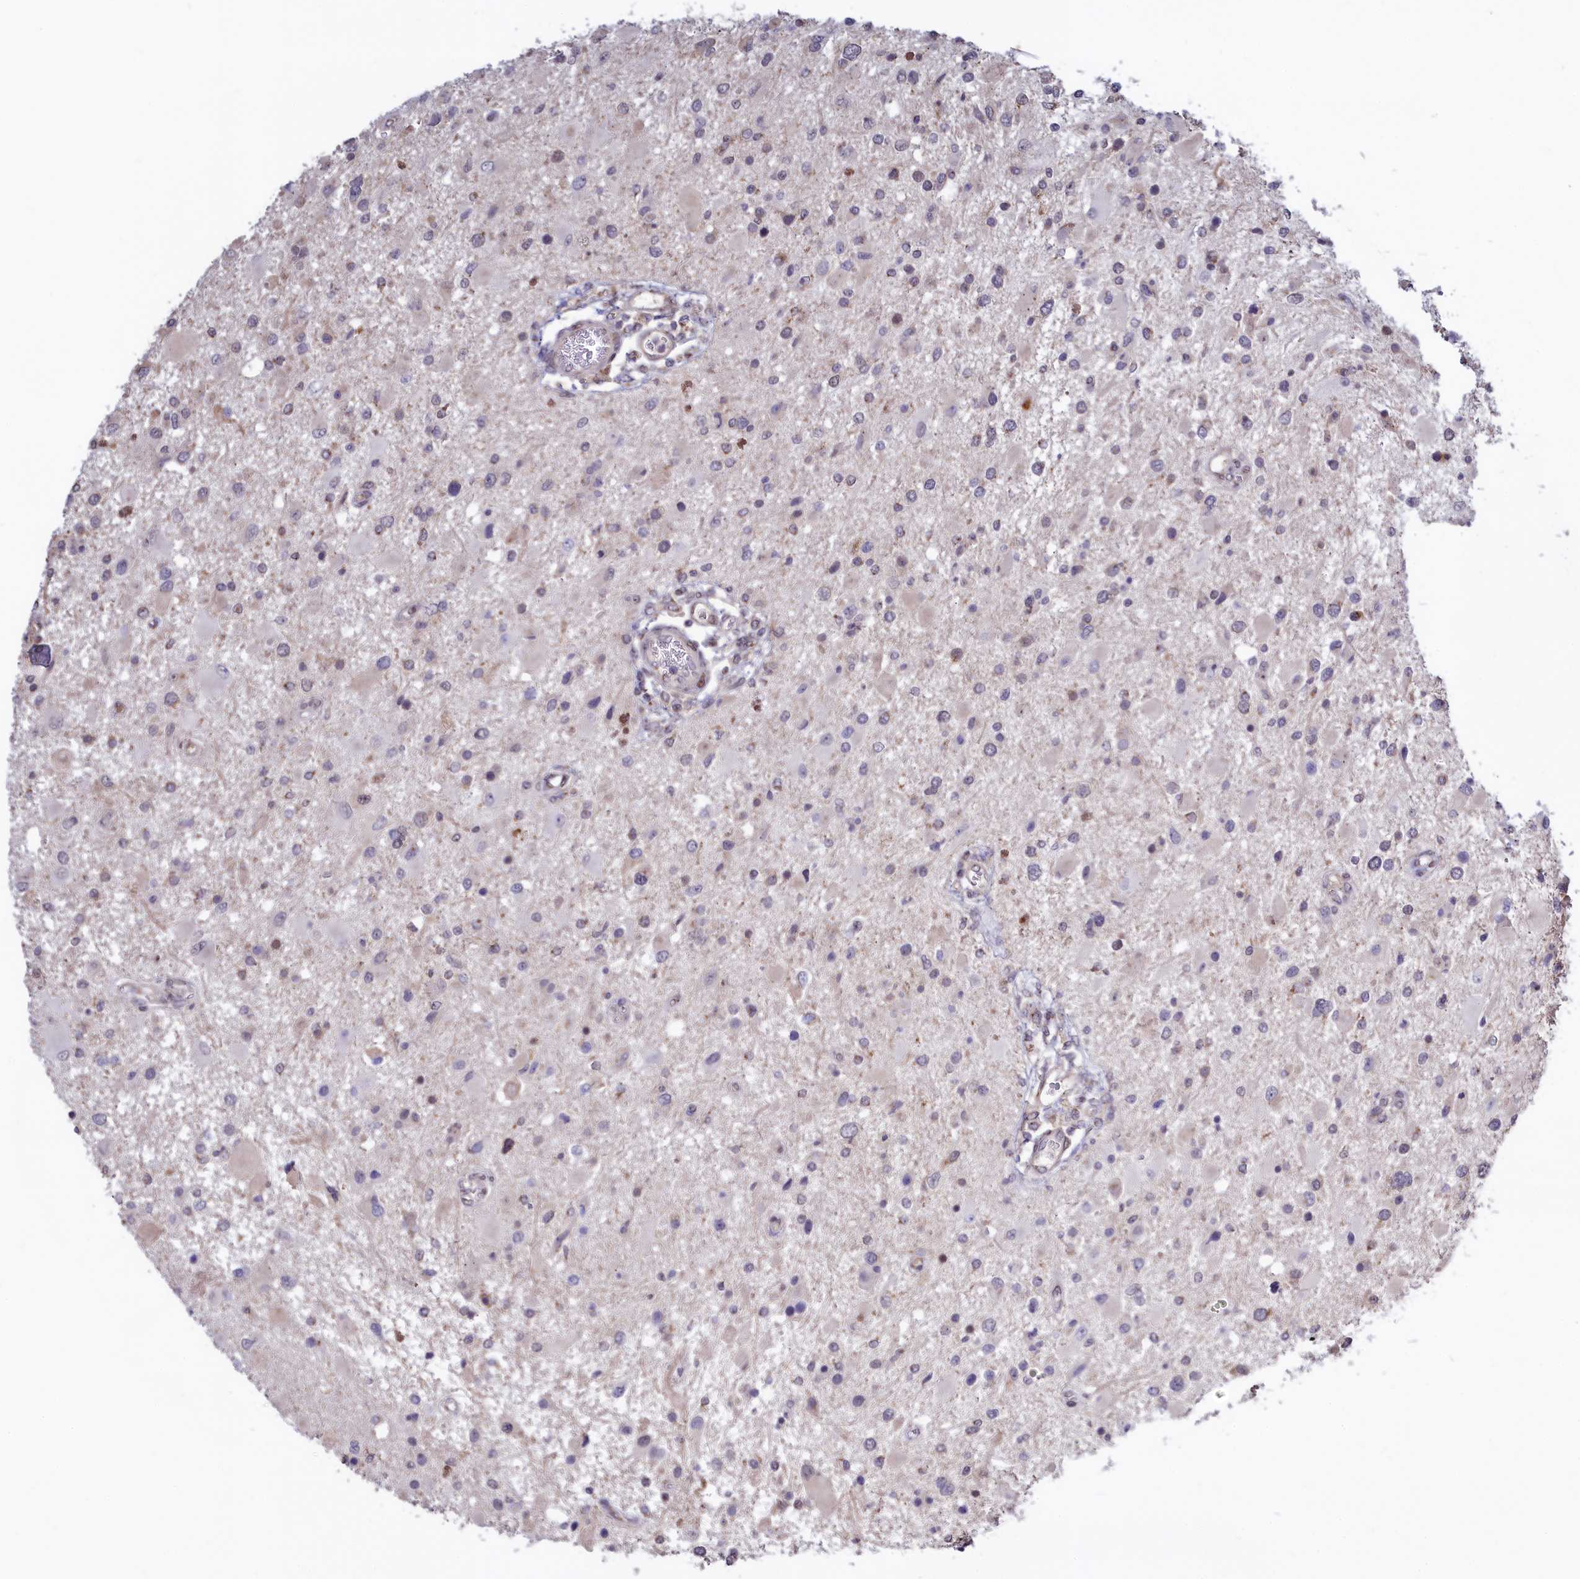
{"staining": {"intensity": "negative", "quantity": "none", "location": "none"}, "tissue": "glioma", "cell_type": "Tumor cells", "image_type": "cancer", "snomed": [{"axis": "morphology", "description": "Glioma, malignant, High grade"}, {"axis": "topography", "description": "Brain"}], "caption": "DAB immunohistochemical staining of human malignant glioma (high-grade) exhibits no significant staining in tumor cells.", "gene": "SEC24C", "patient": {"sex": "male", "age": 53}}